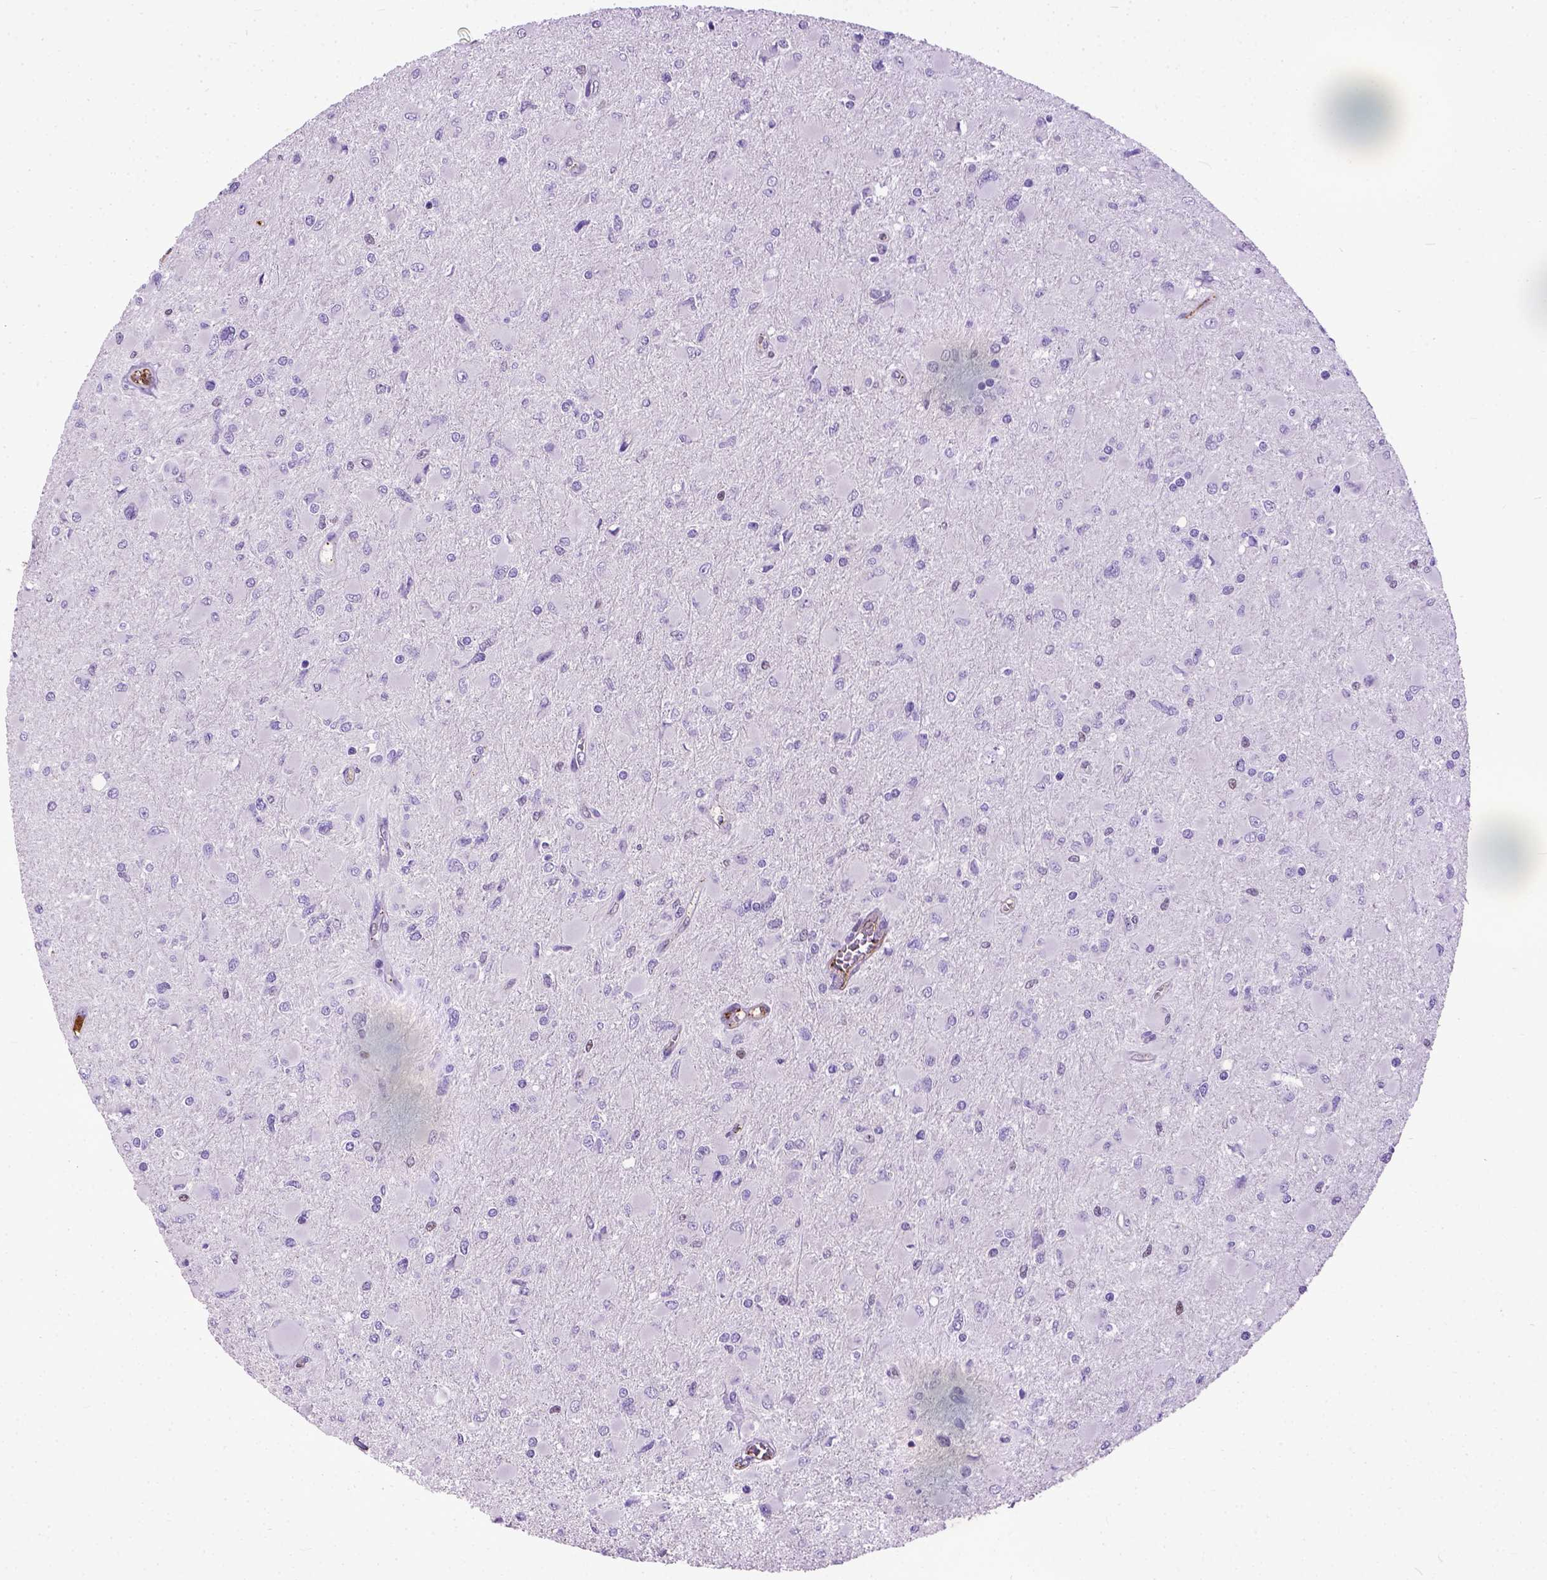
{"staining": {"intensity": "negative", "quantity": "none", "location": "none"}, "tissue": "glioma", "cell_type": "Tumor cells", "image_type": "cancer", "snomed": [{"axis": "morphology", "description": "Glioma, malignant, High grade"}, {"axis": "topography", "description": "Cerebral cortex"}], "caption": "IHC photomicrograph of human glioma stained for a protein (brown), which exhibits no expression in tumor cells.", "gene": "ADAMTS8", "patient": {"sex": "female", "age": 36}}